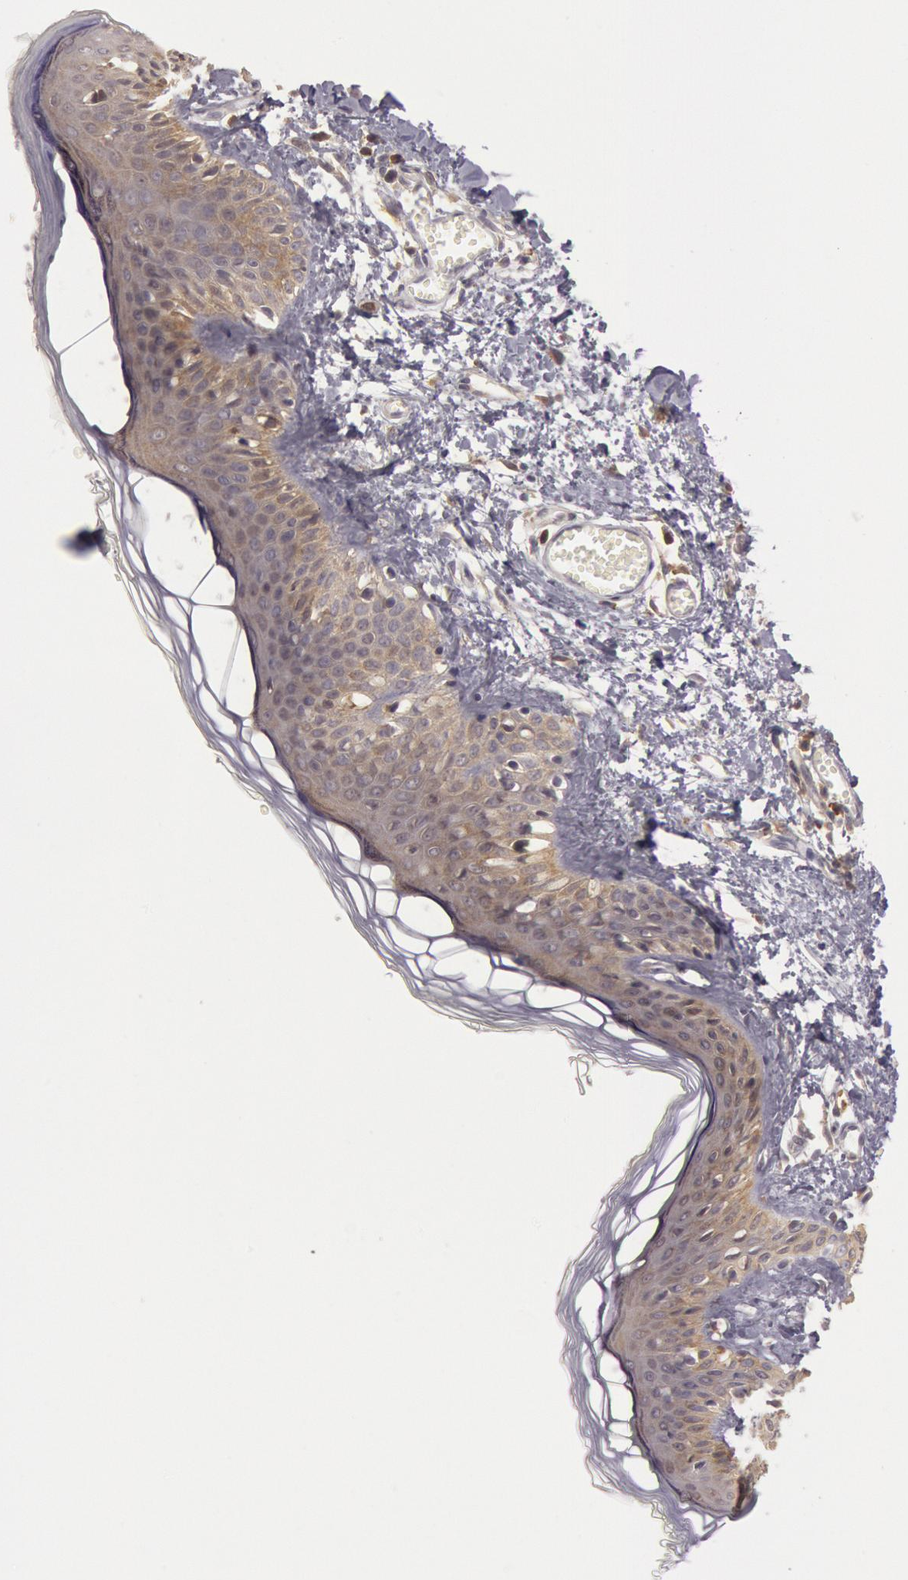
{"staining": {"intensity": "moderate", "quantity": ">75%", "location": "cytoplasmic/membranous"}, "tissue": "skin", "cell_type": "Fibroblasts", "image_type": "normal", "snomed": [{"axis": "morphology", "description": "Normal tissue, NOS"}, {"axis": "morphology", "description": "Sarcoma, NOS"}, {"axis": "topography", "description": "Skin"}, {"axis": "topography", "description": "Soft tissue"}], "caption": "Protein positivity by immunohistochemistry reveals moderate cytoplasmic/membranous staining in approximately >75% of fibroblasts in benign skin. The staining is performed using DAB brown chromogen to label protein expression. The nuclei are counter-stained blue using hematoxylin.", "gene": "NMT2", "patient": {"sex": "female", "age": 51}}